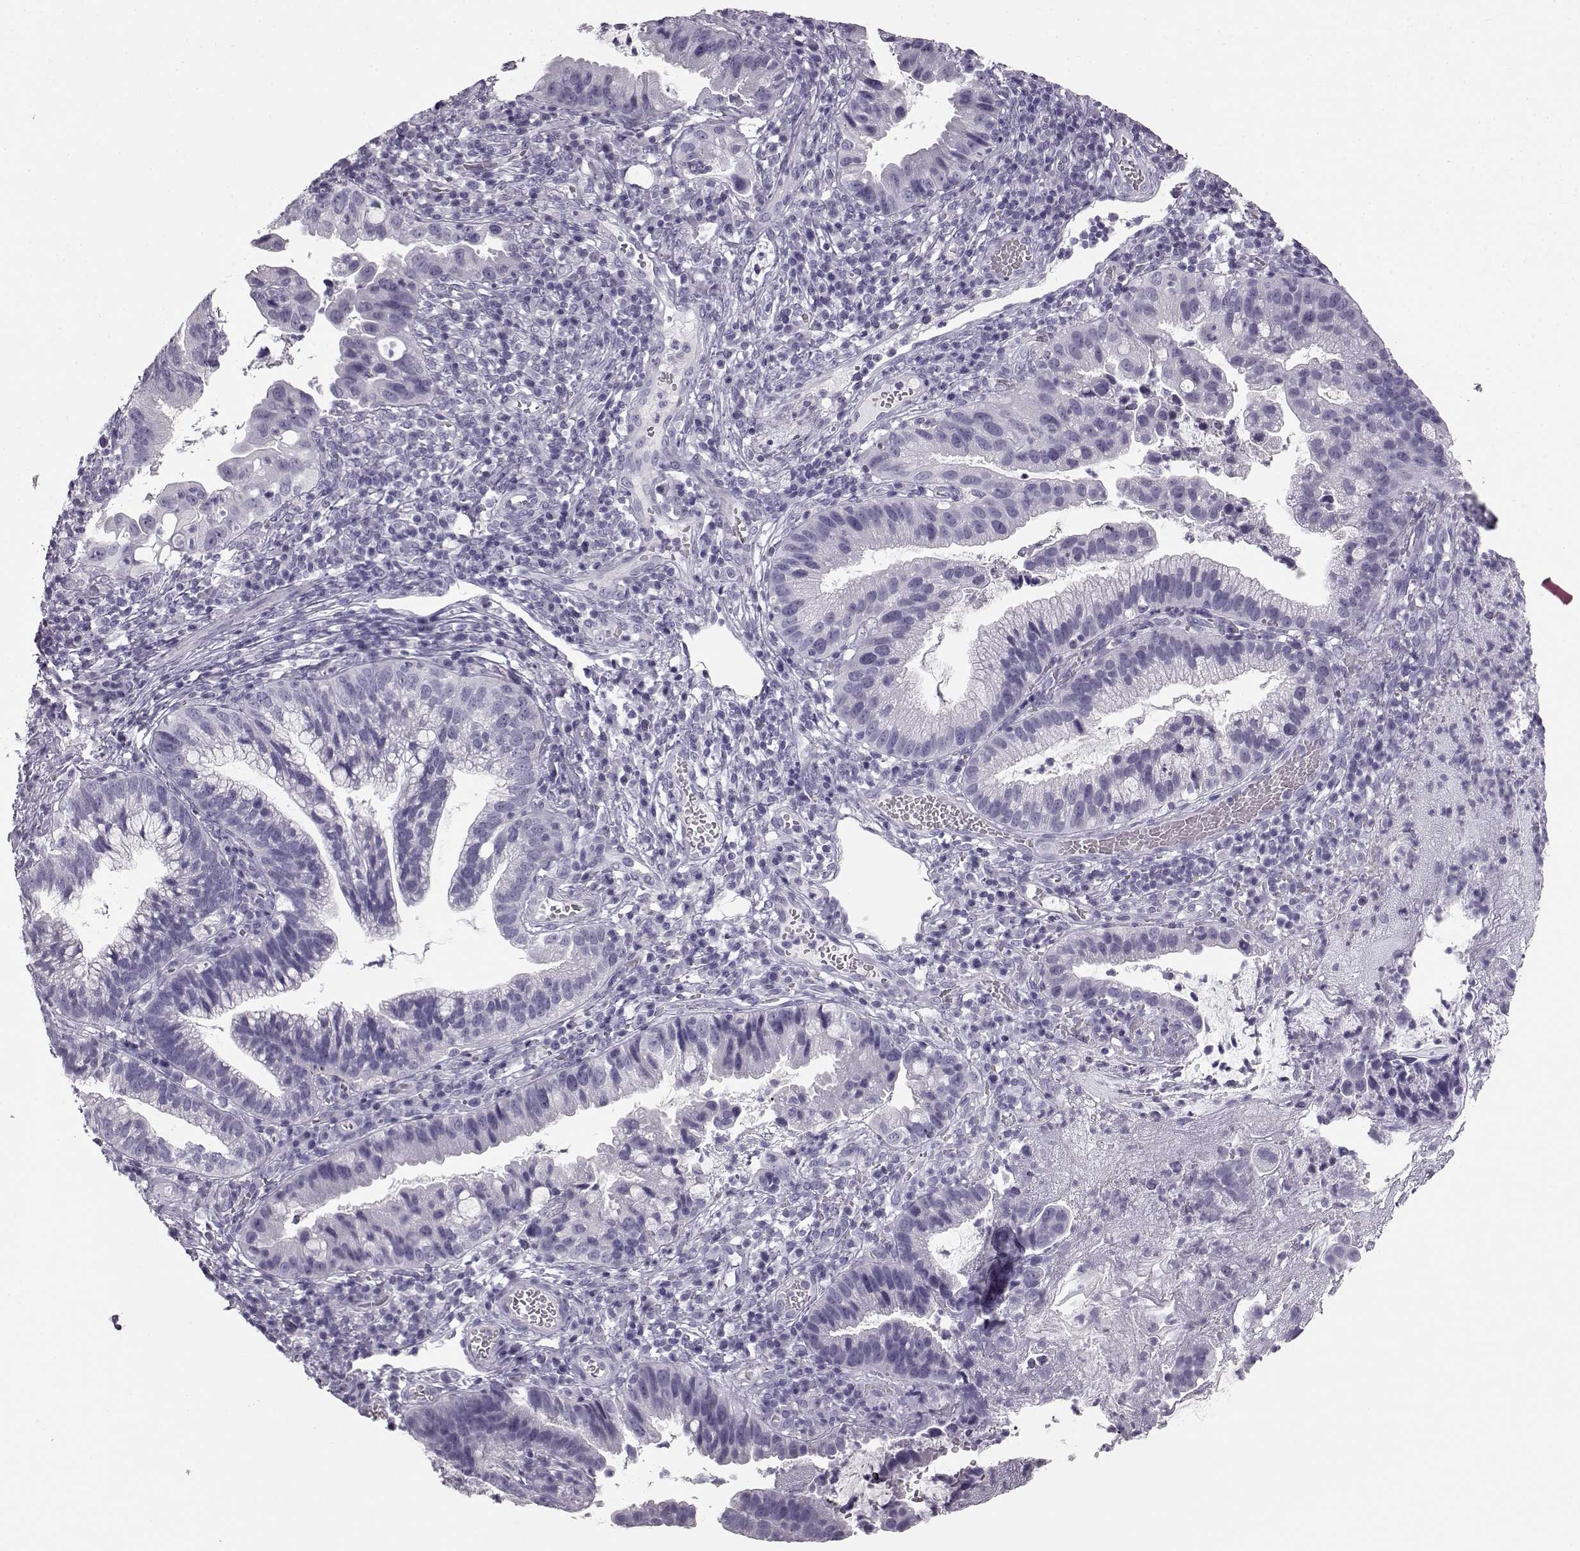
{"staining": {"intensity": "negative", "quantity": "none", "location": "none"}, "tissue": "cervical cancer", "cell_type": "Tumor cells", "image_type": "cancer", "snomed": [{"axis": "morphology", "description": "Adenocarcinoma, NOS"}, {"axis": "topography", "description": "Cervix"}], "caption": "Tumor cells are negative for brown protein staining in cervical cancer (adenocarcinoma).", "gene": "BFSP2", "patient": {"sex": "female", "age": 34}}